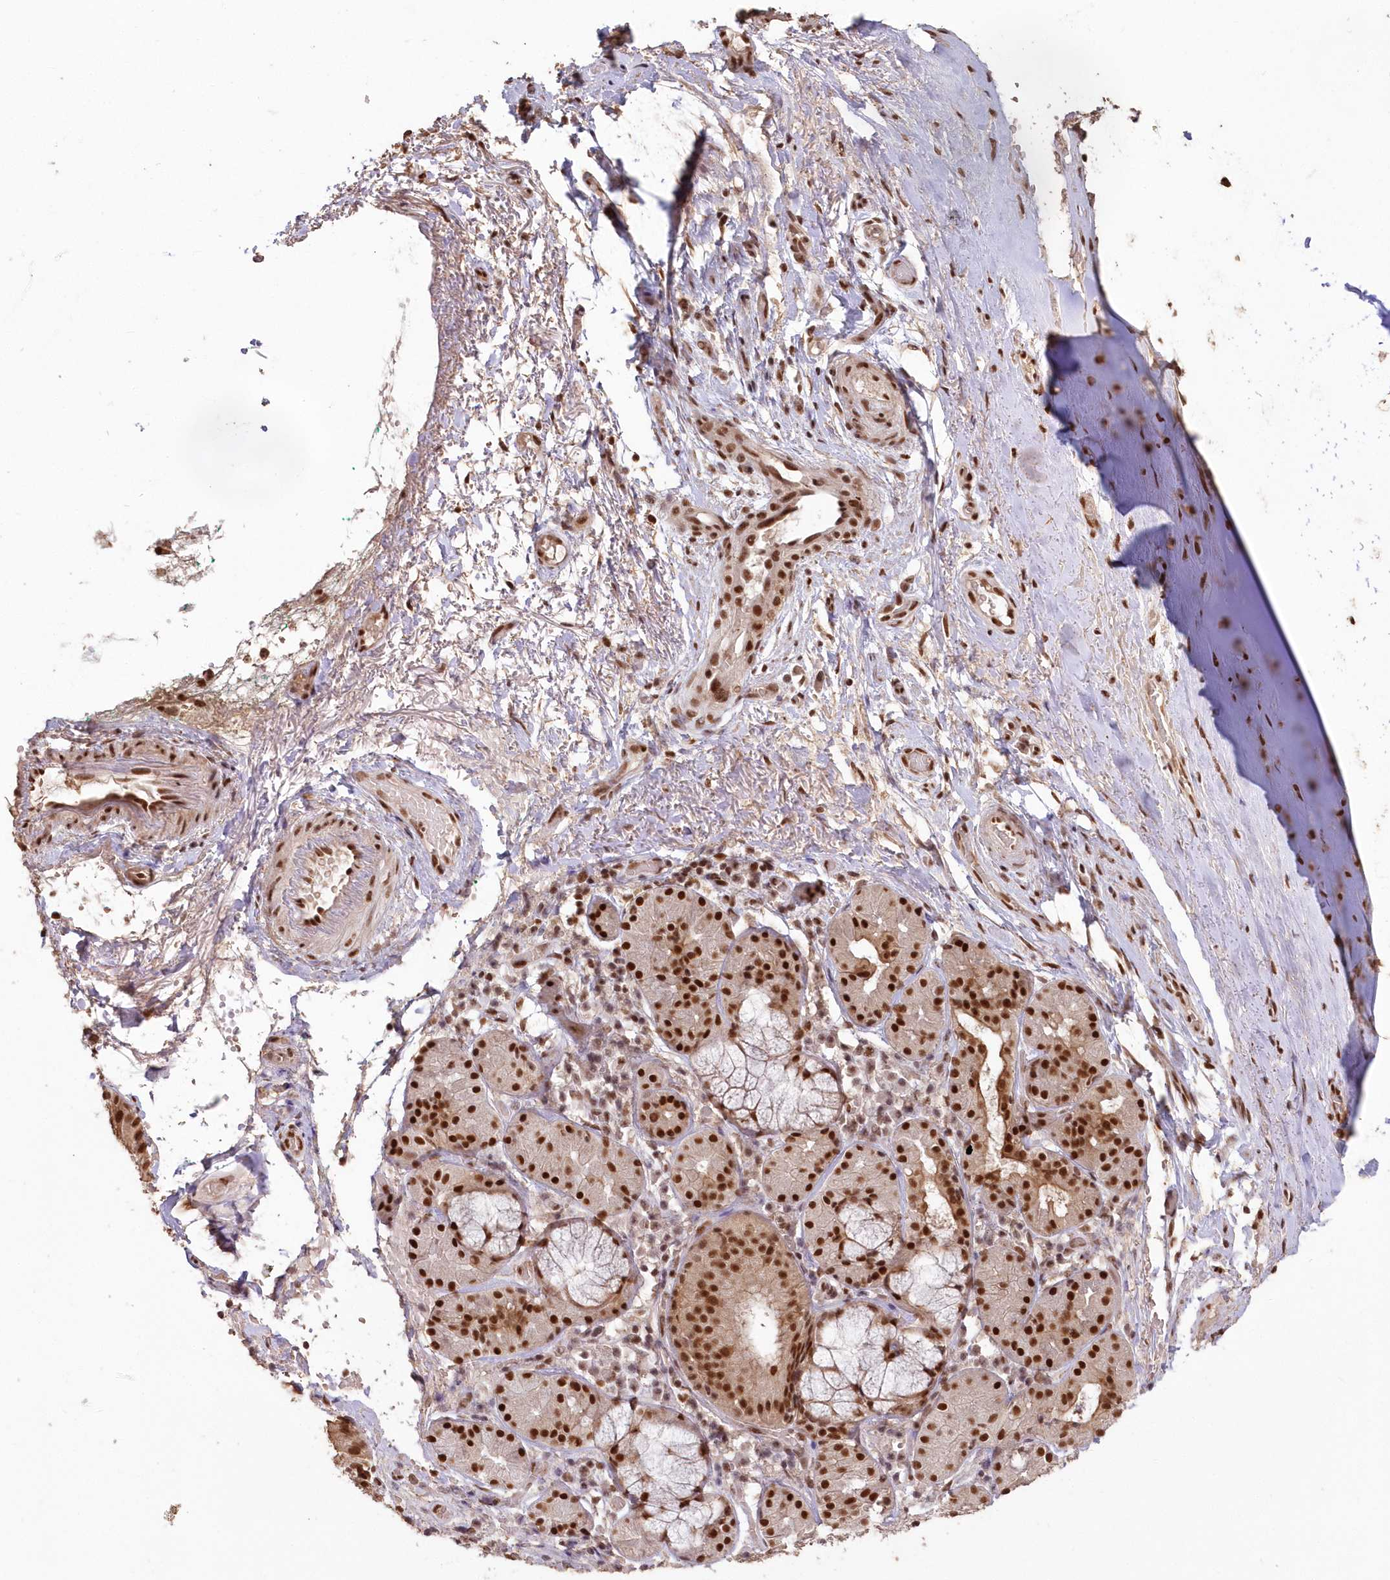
{"staining": {"intensity": "moderate", "quantity": ">75%", "location": "nuclear"}, "tissue": "adipose tissue", "cell_type": "Adipocytes", "image_type": "normal", "snomed": [{"axis": "morphology", "description": "Normal tissue, NOS"}, {"axis": "morphology", "description": "Basal cell carcinoma"}, {"axis": "topography", "description": "Cartilage tissue"}, {"axis": "topography", "description": "Nasopharynx"}, {"axis": "topography", "description": "Oral tissue"}], "caption": "An image of adipose tissue stained for a protein demonstrates moderate nuclear brown staining in adipocytes. (DAB IHC with brightfield microscopy, high magnification).", "gene": "PDS5A", "patient": {"sex": "female", "age": 77}}